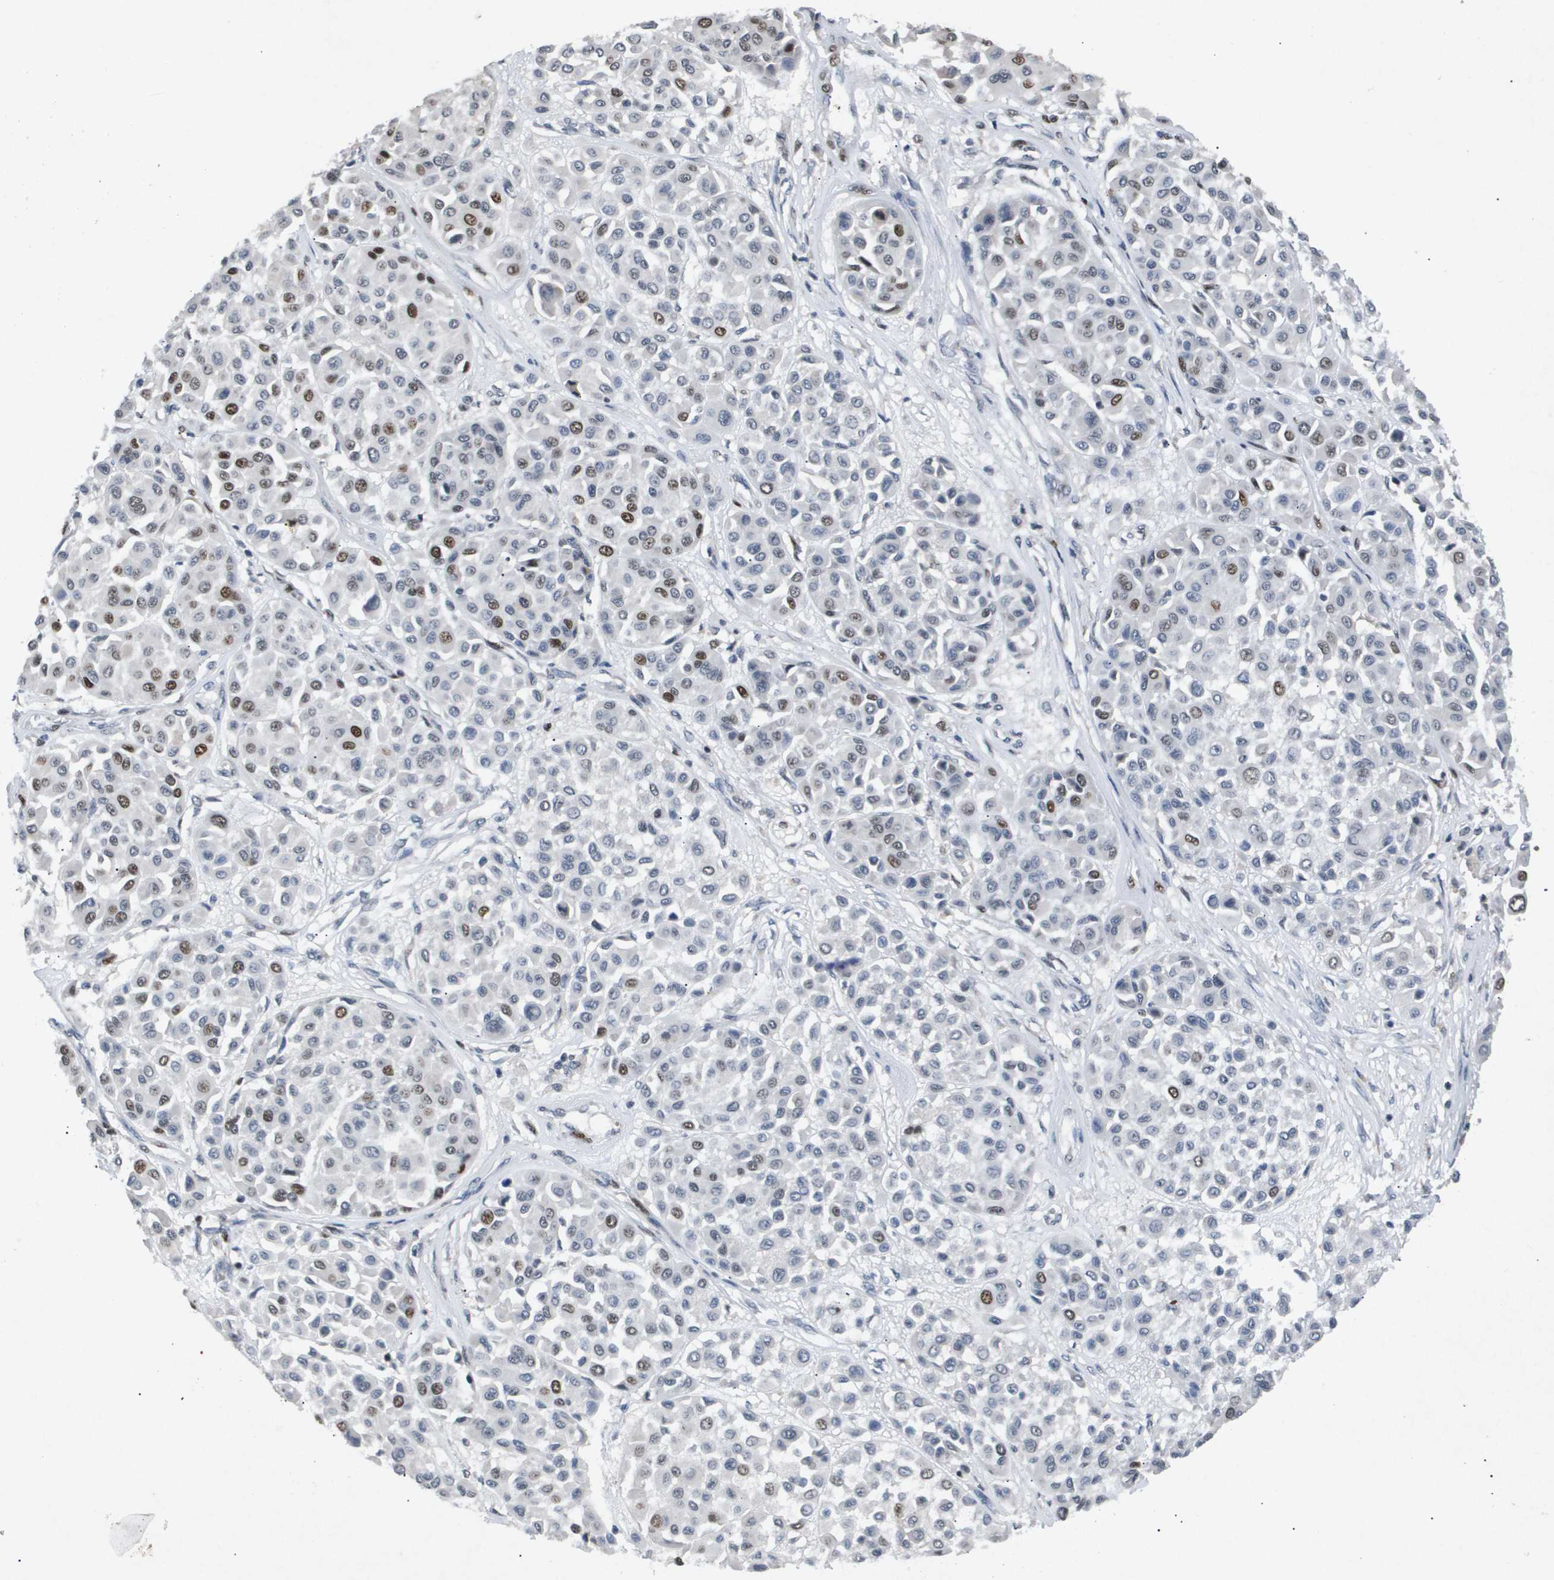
{"staining": {"intensity": "moderate", "quantity": "<25%", "location": "nuclear"}, "tissue": "melanoma", "cell_type": "Tumor cells", "image_type": "cancer", "snomed": [{"axis": "morphology", "description": "Malignant melanoma, Metastatic site"}, {"axis": "topography", "description": "Soft tissue"}], "caption": "An IHC histopathology image of tumor tissue is shown. Protein staining in brown shows moderate nuclear positivity in malignant melanoma (metastatic site) within tumor cells.", "gene": "ANAPC2", "patient": {"sex": "male", "age": 41}}